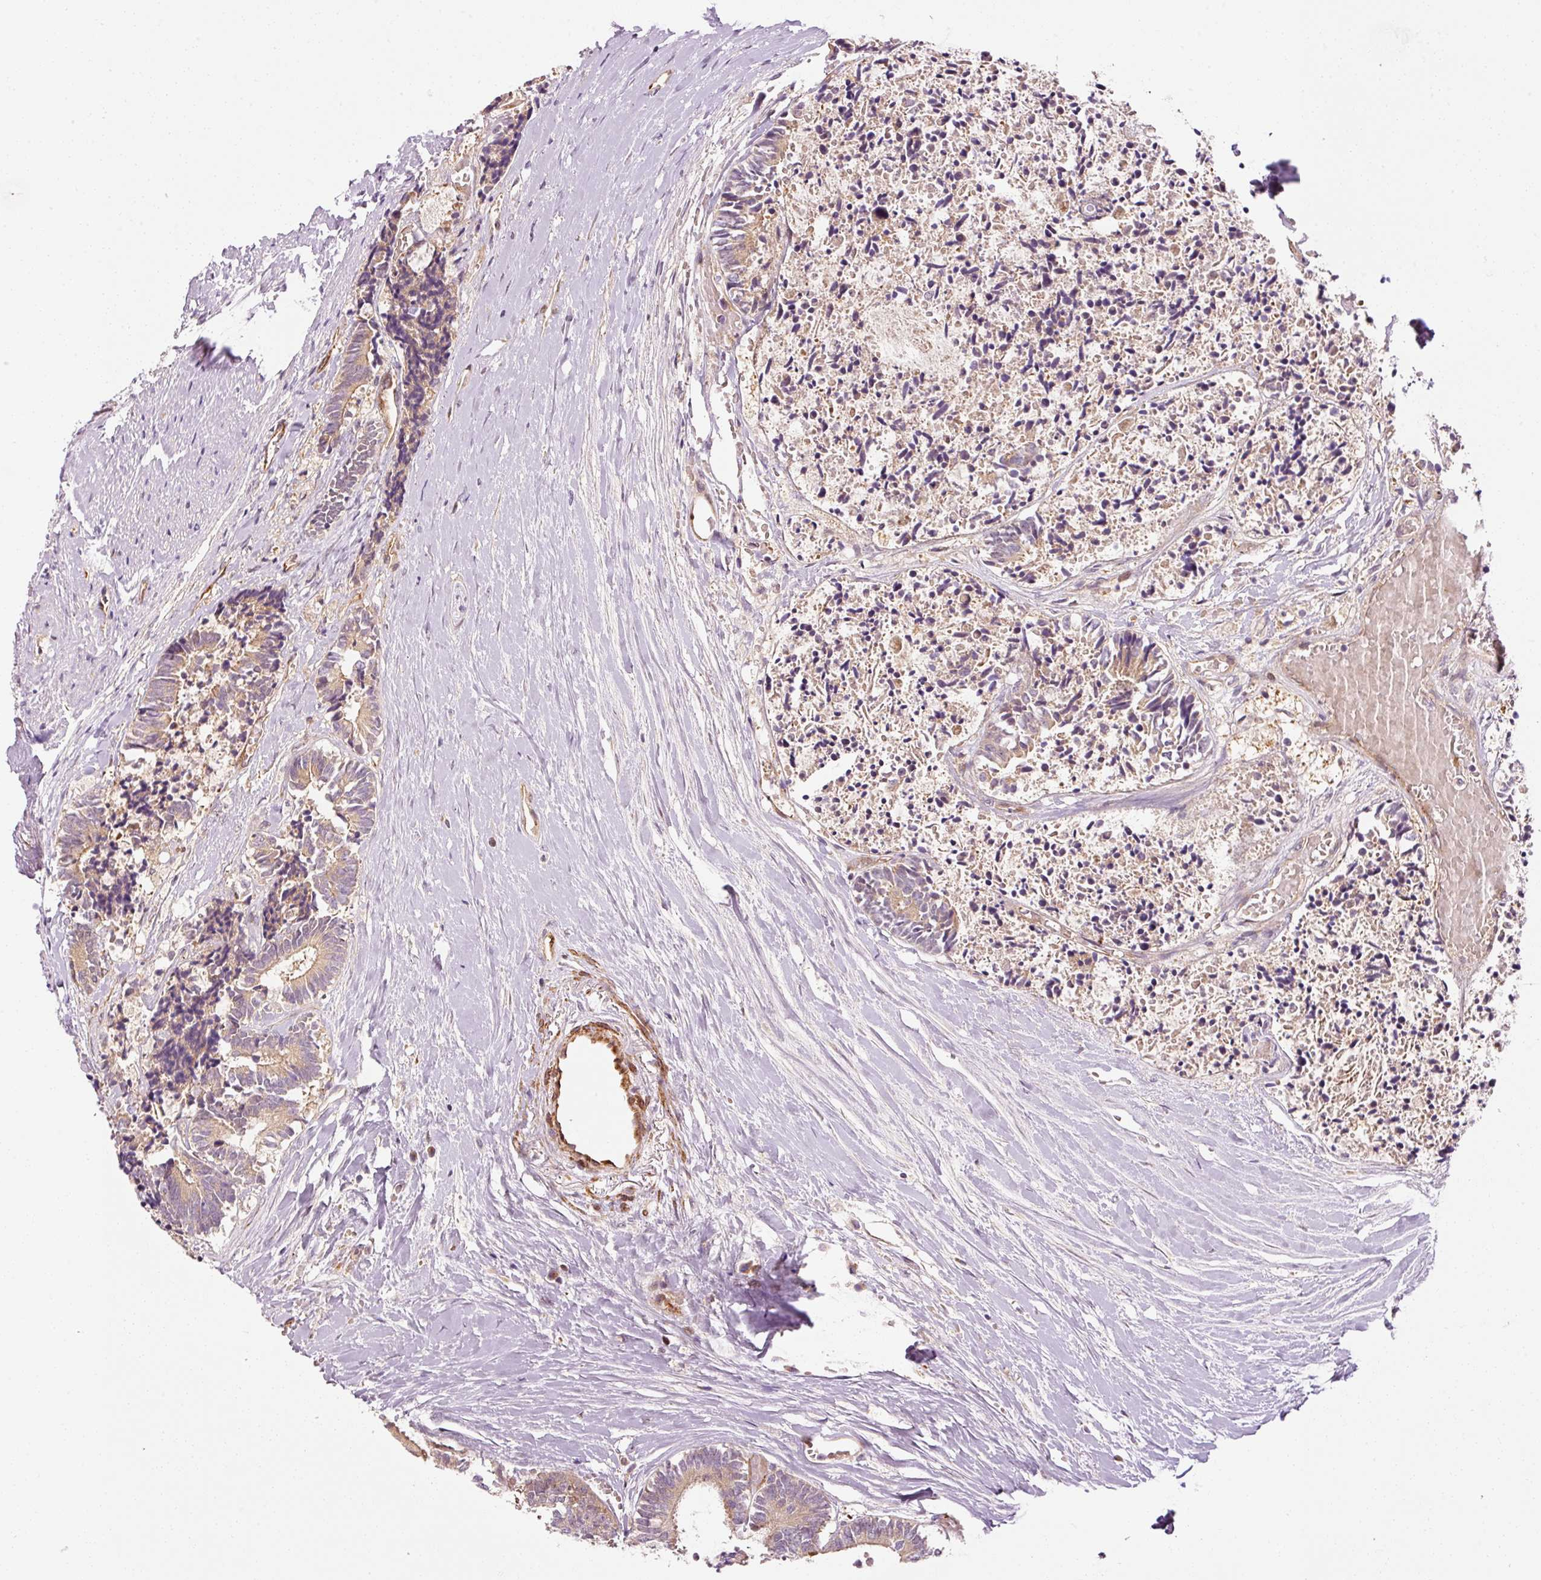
{"staining": {"intensity": "weak", "quantity": "<25%", "location": "cytoplasmic/membranous"}, "tissue": "colorectal cancer", "cell_type": "Tumor cells", "image_type": "cancer", "snomed": [{"axis": "morphology", "description": "Adenocarcinoma, NOS"}, {"axis": "topography", "description": "Colon"}, {"axis": "topography", "description": "Rectum"}], "caption": "Immunohistochemistry (IHC) of human colorectal cancer exhibits no positivity in tumor cells.", "gene": "PPP1R14B", "patient": {"sex": "male", "age": 57}}